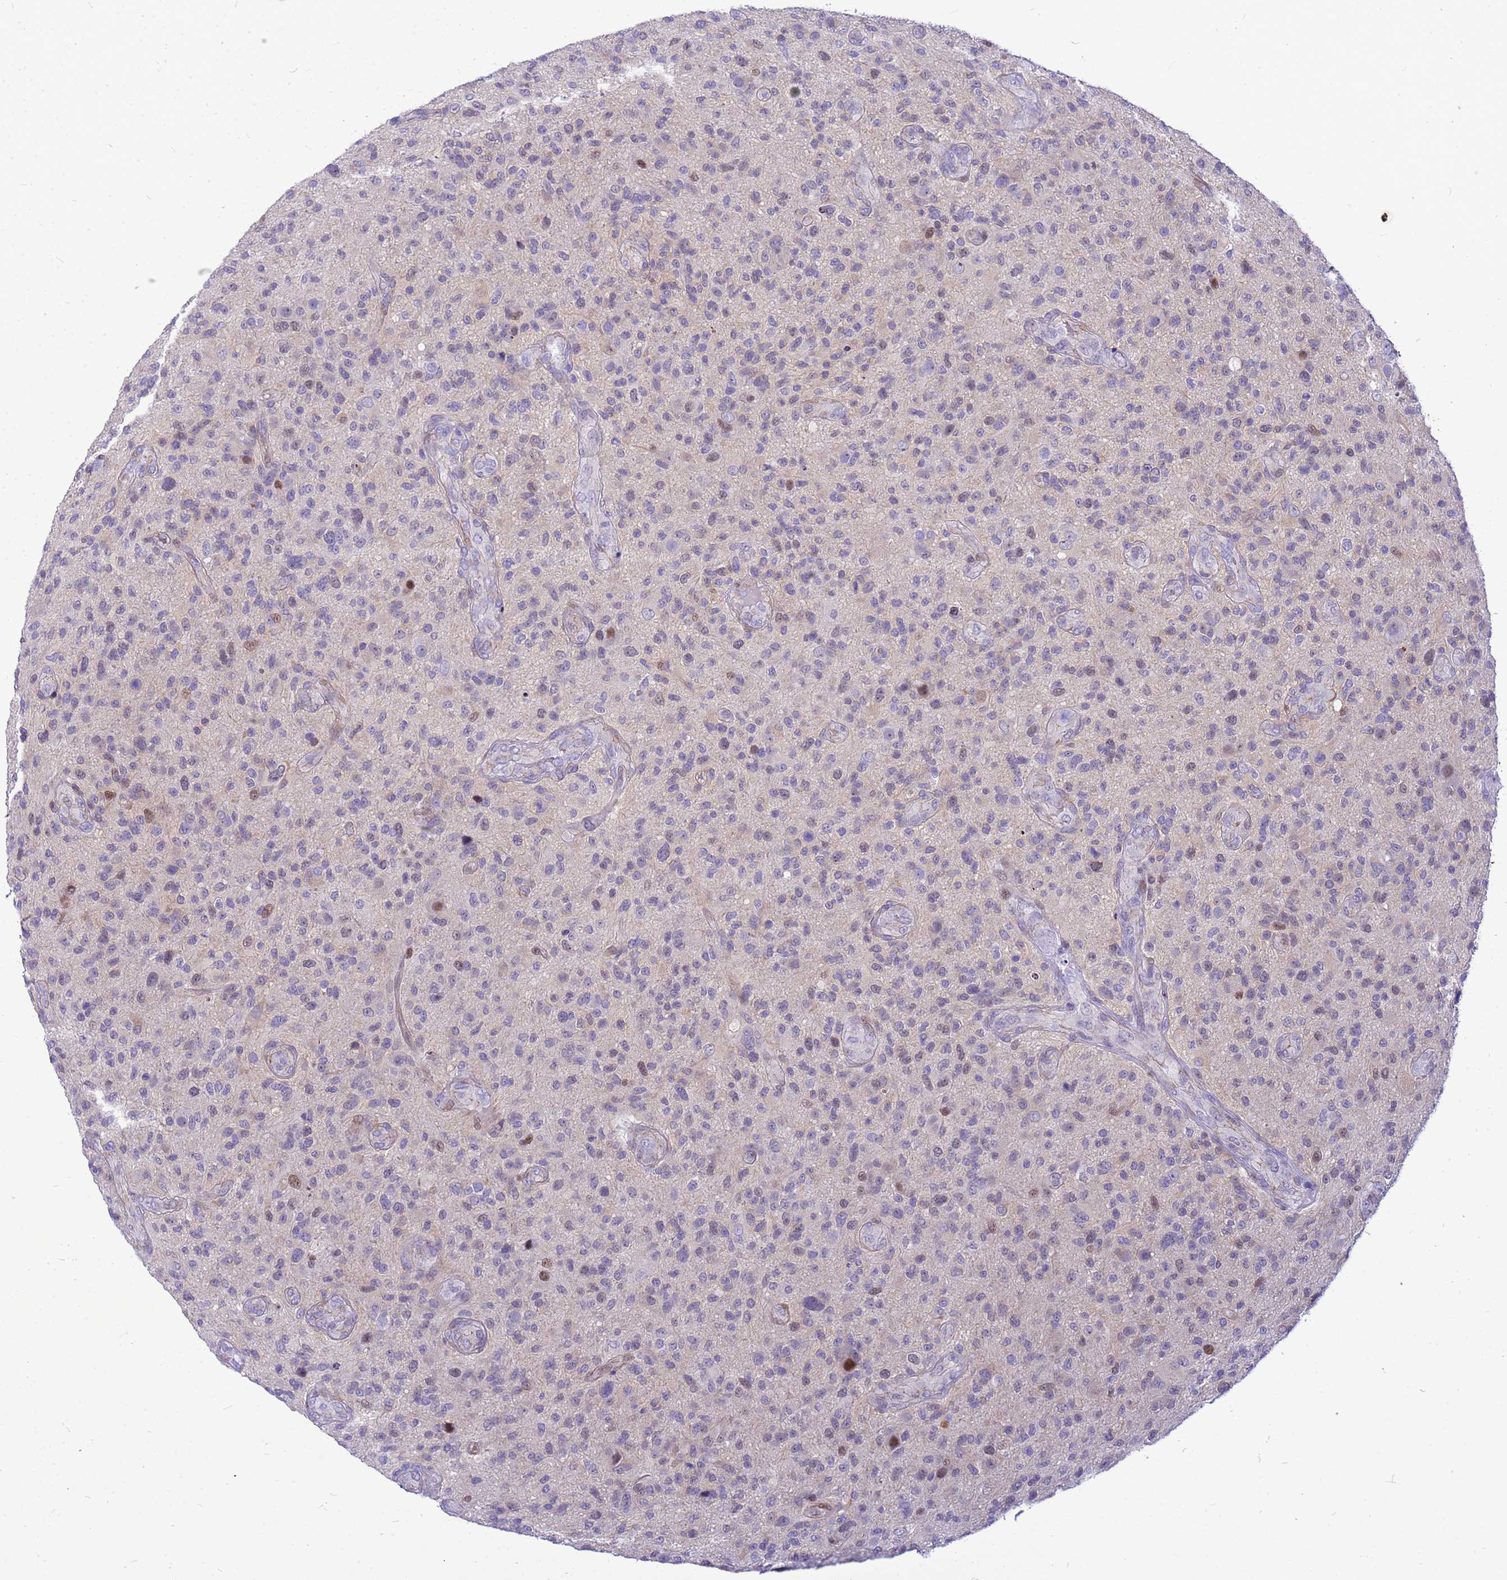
{"staining": {"intensity": "moderate", "quantity": "<25%", "location": "nuclear"}, "tissue": "glioma", "cell_type": "Tumor cells", "image_type": "cancer", "snomed": [{"axis": "morphology", "description": "Glioma, malignant, High grade"}, {"axis": "topography", "description": "Brain"}], "caption": "Protein staining exhibits moderate nuclear positivity in approximately <25% of tumor cells in high-grade glioma (malignant). (brown staining indicates protein expression, while blue staining denotes nuclei).", "gene": "ADAMTS7", "patient": {"sex": "male", "age": 47}}